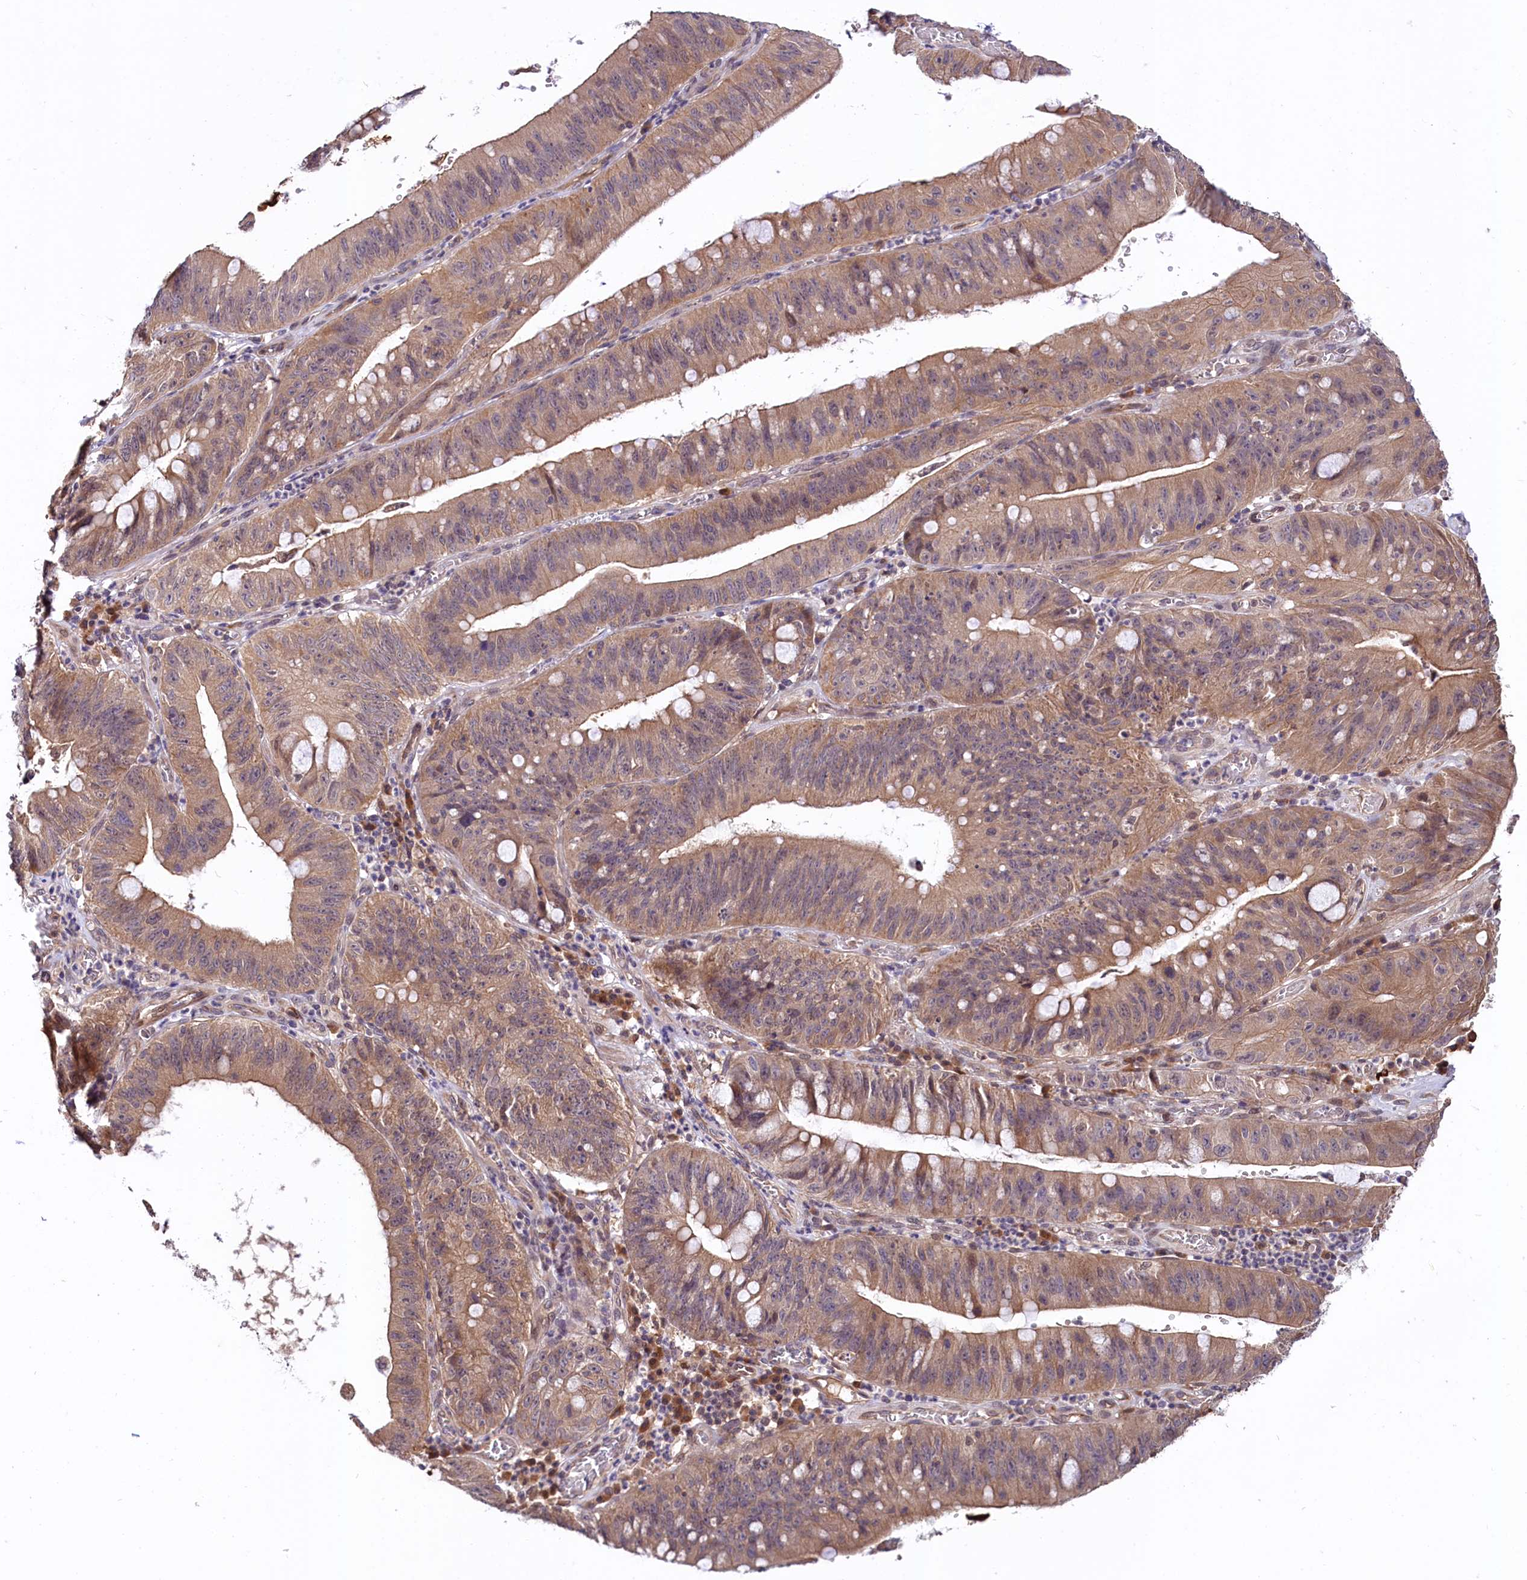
{"staining": {"intensity": "moderate", "quantity": ">75%", "location": "cytoplasmic/membranous"}, "tissue": "stomach cancer", "cell_type": "Tumor cells", "image_type": "cancer", "snomed": [{"axis": "morphology", "description": "Adenocarcinoma, NOS"}, {"axis": "topography", "description": "Stomach"}], "caption": "The immunohistochemical stain highlights moderate cytoplasmic/membranous staining in tumor cells of stomach cancer (adenocarcinoma) tissue.", "gene": "UBE3A", "patient": {"sex": "male", "age": 59}}